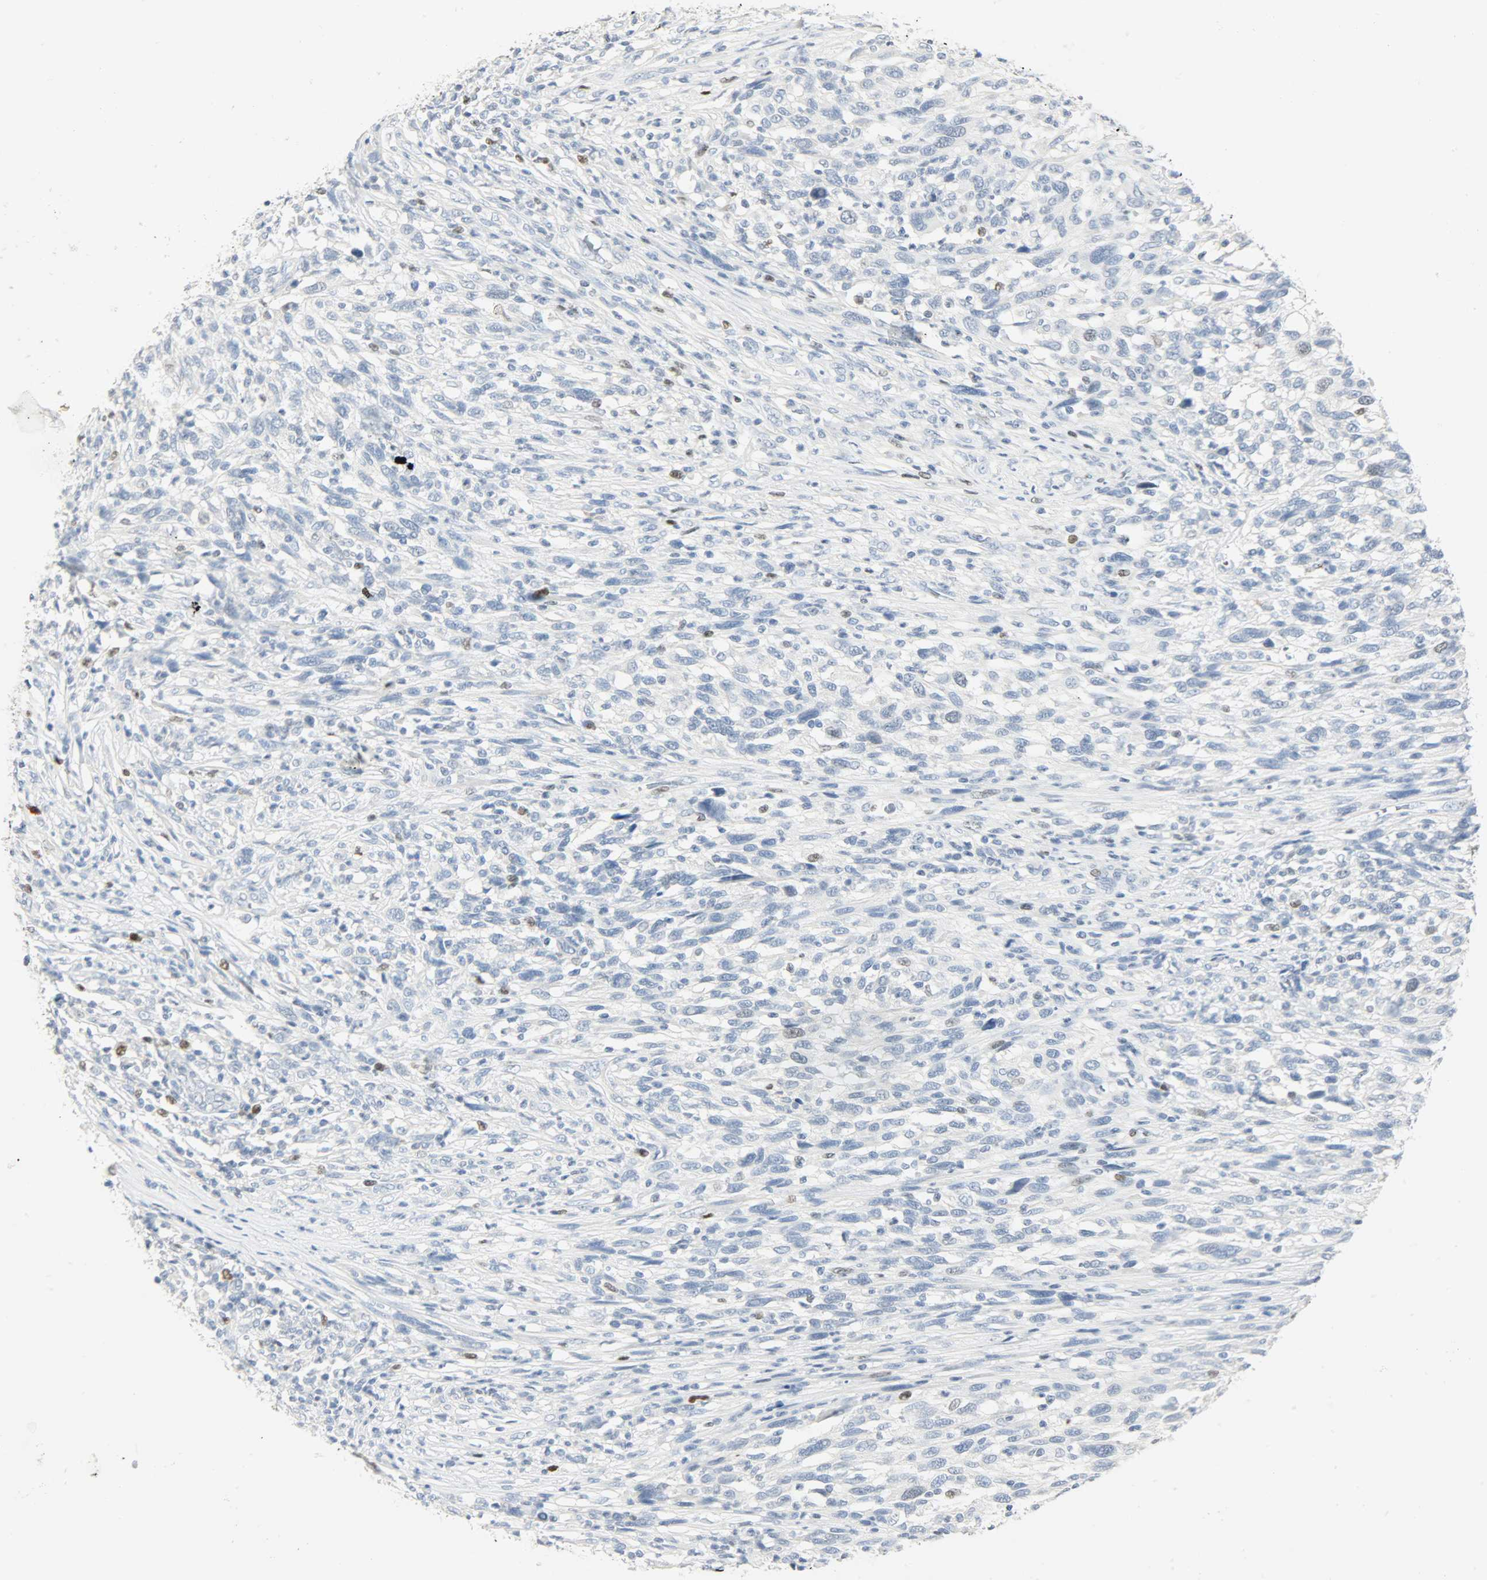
{"staining": {"intensity": "negative", "quantity": "none", "location": "none"}, "tissue": "melanoma", "cell_type": "Tumor cells", "image_type": "cancer", "snomed": [{"axis": "morphology", "description": "Malignant melanoma, Metastatic site"}, {"axis": "topography", "description": "Lymph node"}], "caption": "The image demonstrates no significant expression in tumor cells of malignant melanoma (metastatic site).", "gene": "HELLS", "patient": {"sex": "male", "age": 61}}